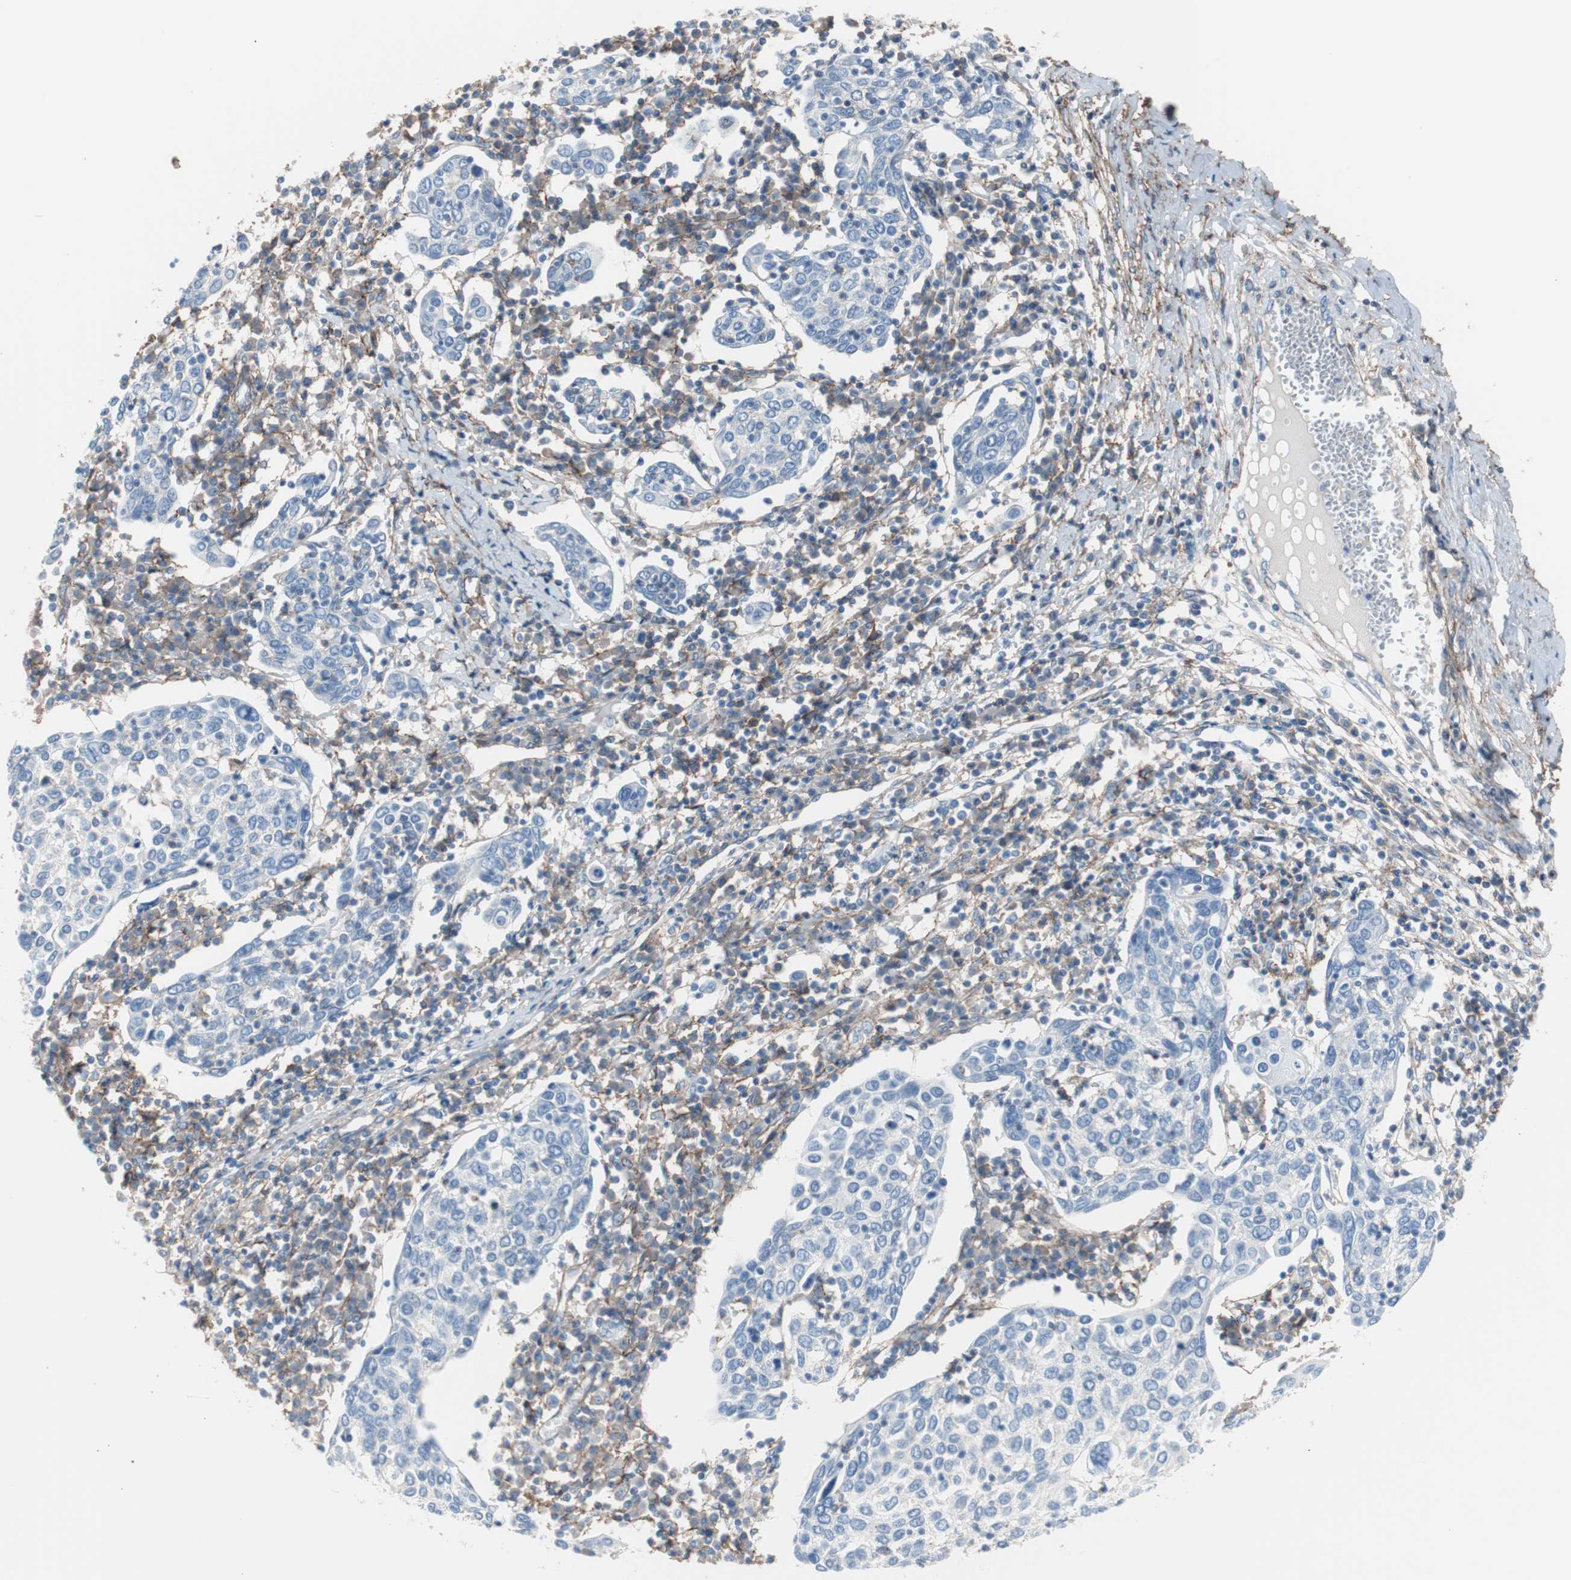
{"staining": {"intensity": "negative", "quantity": "none", "location": "none"}, "tissue": "cervical cancer", "cell_type": "Tumor cells", "image_type": "cancer", "snomed": [{"axis": "morphology", "description": "Squamous cell carcinoma, NOS"}, {"axis": "topography", "description": "Cervix"}], "caption": "Immunohistochemistry histopathology image of neoplastic tissue: human cervical cancer (squamous cell carcinoma) stained with DAB shows no significant protein expression in tumor cells. Nuclei are stained in blue.", "gene": "CD81", "patient": {"sex": "female", "age": 40}}